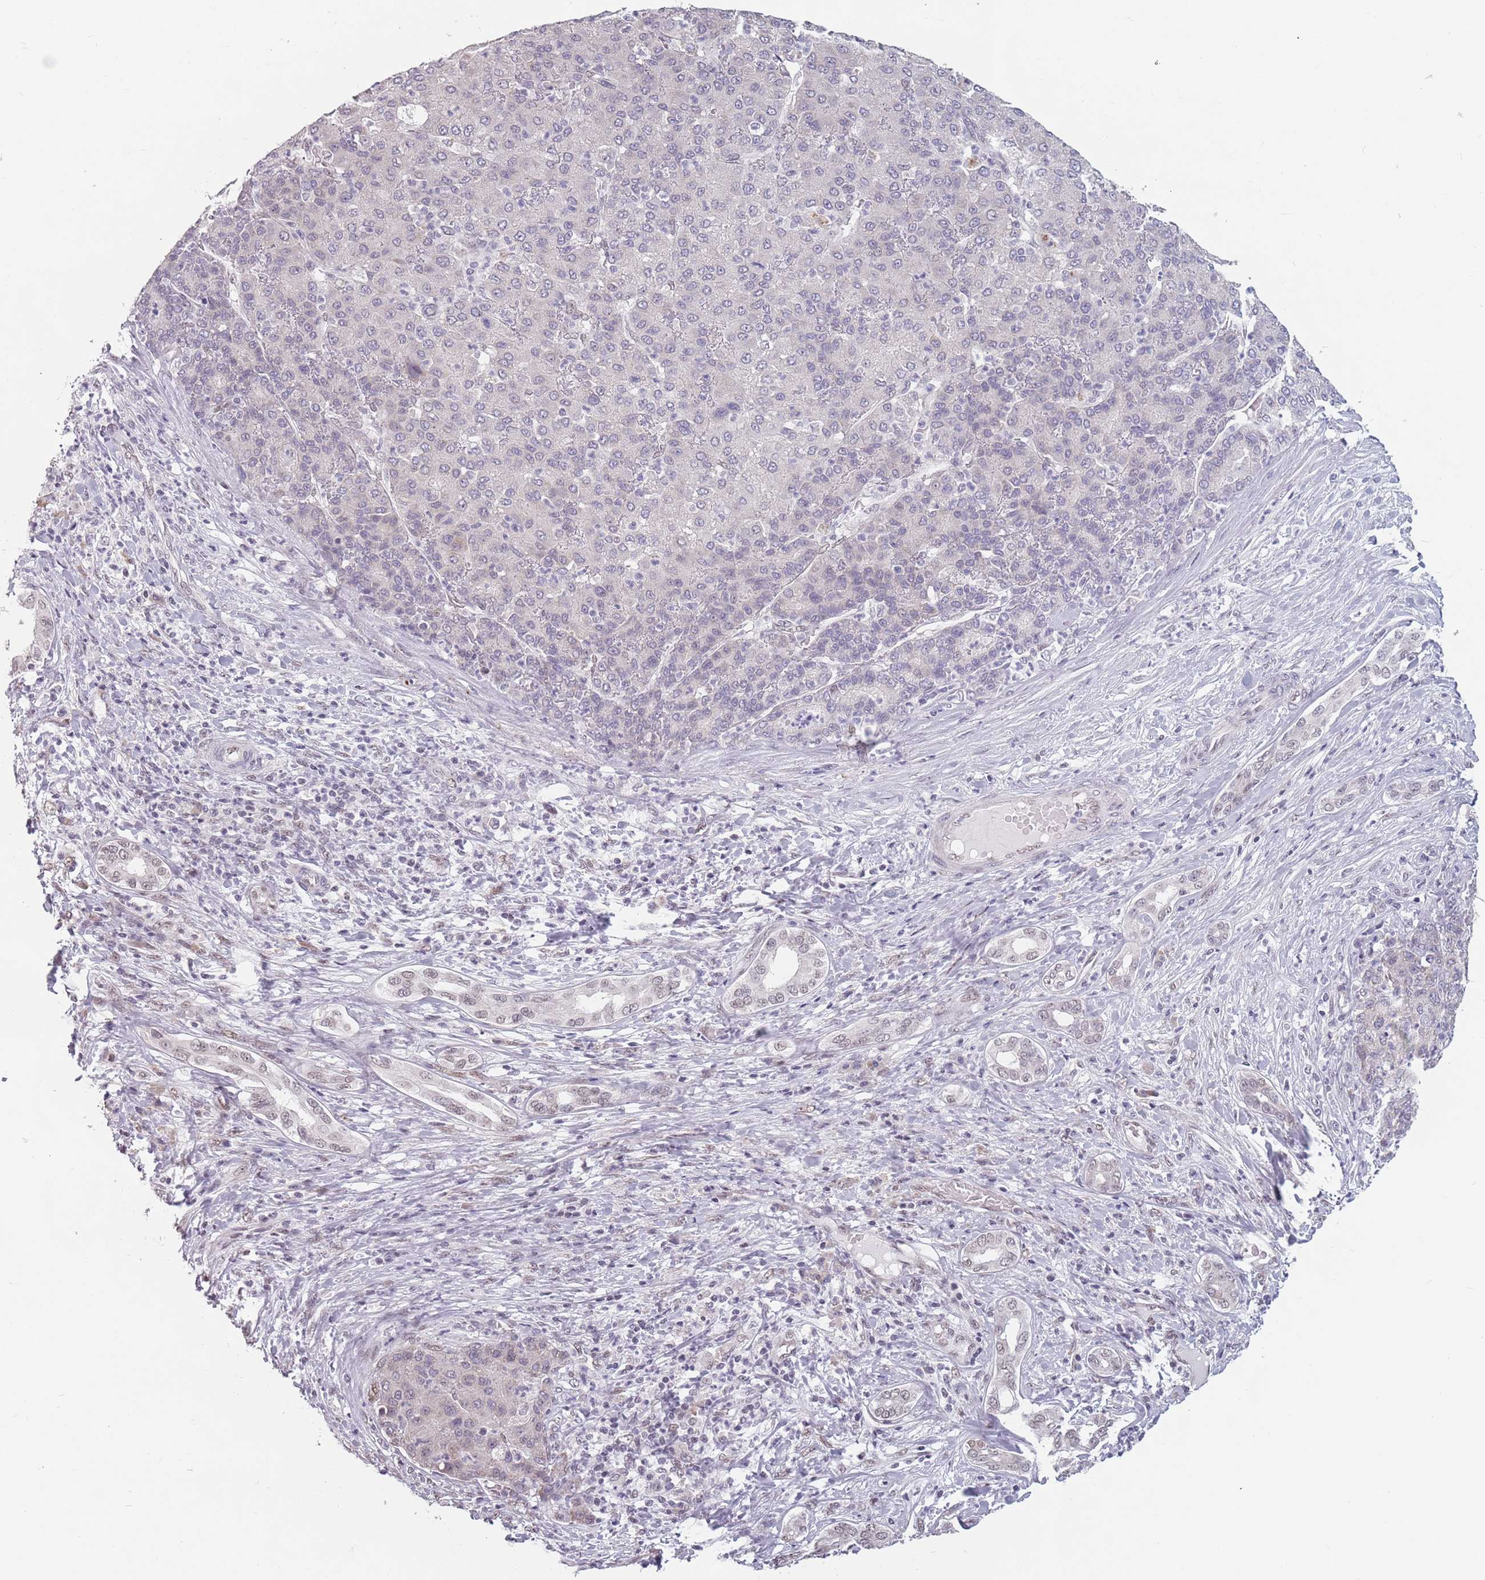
{"staining": {"intensity": "negative", "quantity": "none", "location": "none"}, "tissue": "liver cancer", "cell_type": "Tumor cells", "image_type": "cancer", "snomed": [{"axis": "morphology", "description": "Carcinoma, Hepatocellular, NOS"}, {"axis": "topography", "description": "Liver"}], "caption": "This is an immunohistochemistry photomicrograph of hepatocellular carcinoma (liver). There is no staining in tumor cells.", "gene": "PTCHD1", "patient": {"sex": "male", "age": 65}}